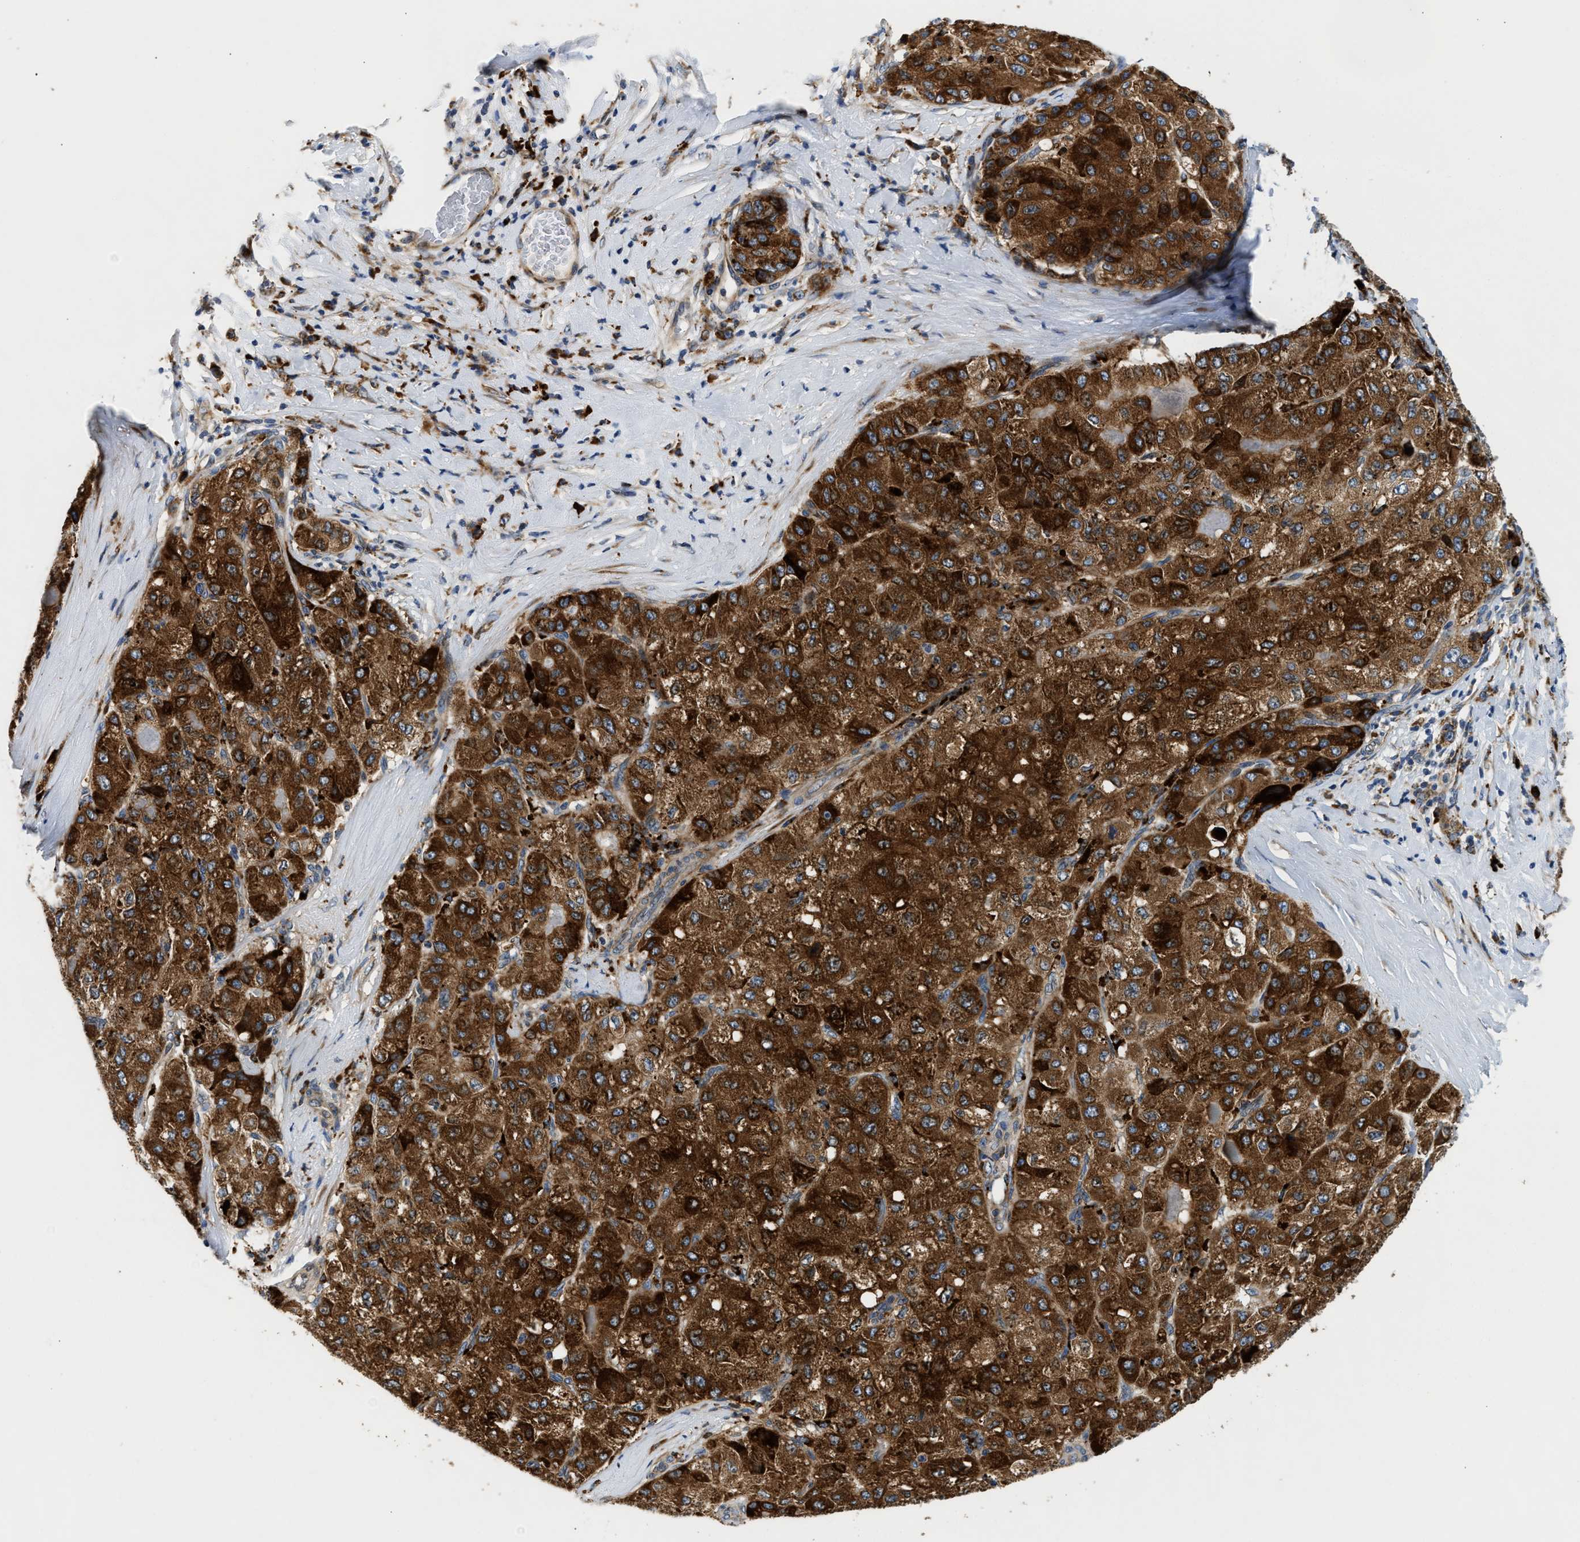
{"staining": {"intensity": "strong", "quantity": ">75%", "location": "cytoplasmic/membranous"}, "tissue": "liver cancer", "cell_type": "Tumor cells", "image_type": "cancer", "snomed": [{"axis": "morphology", "description": "Carcinoma, Hepatocellular, NOS"}, {"axis": "topography", "description": "Liver"}], "caption": "Immunohistochemical staining of human liver cancer (hepatocellular carcinoma) demonstrates high levels of strong cytoplasmic/membranous staining in about >75% of tumor cells.", "gene": "AMZ1", "patient": {"sex": "male", "age": 80}}